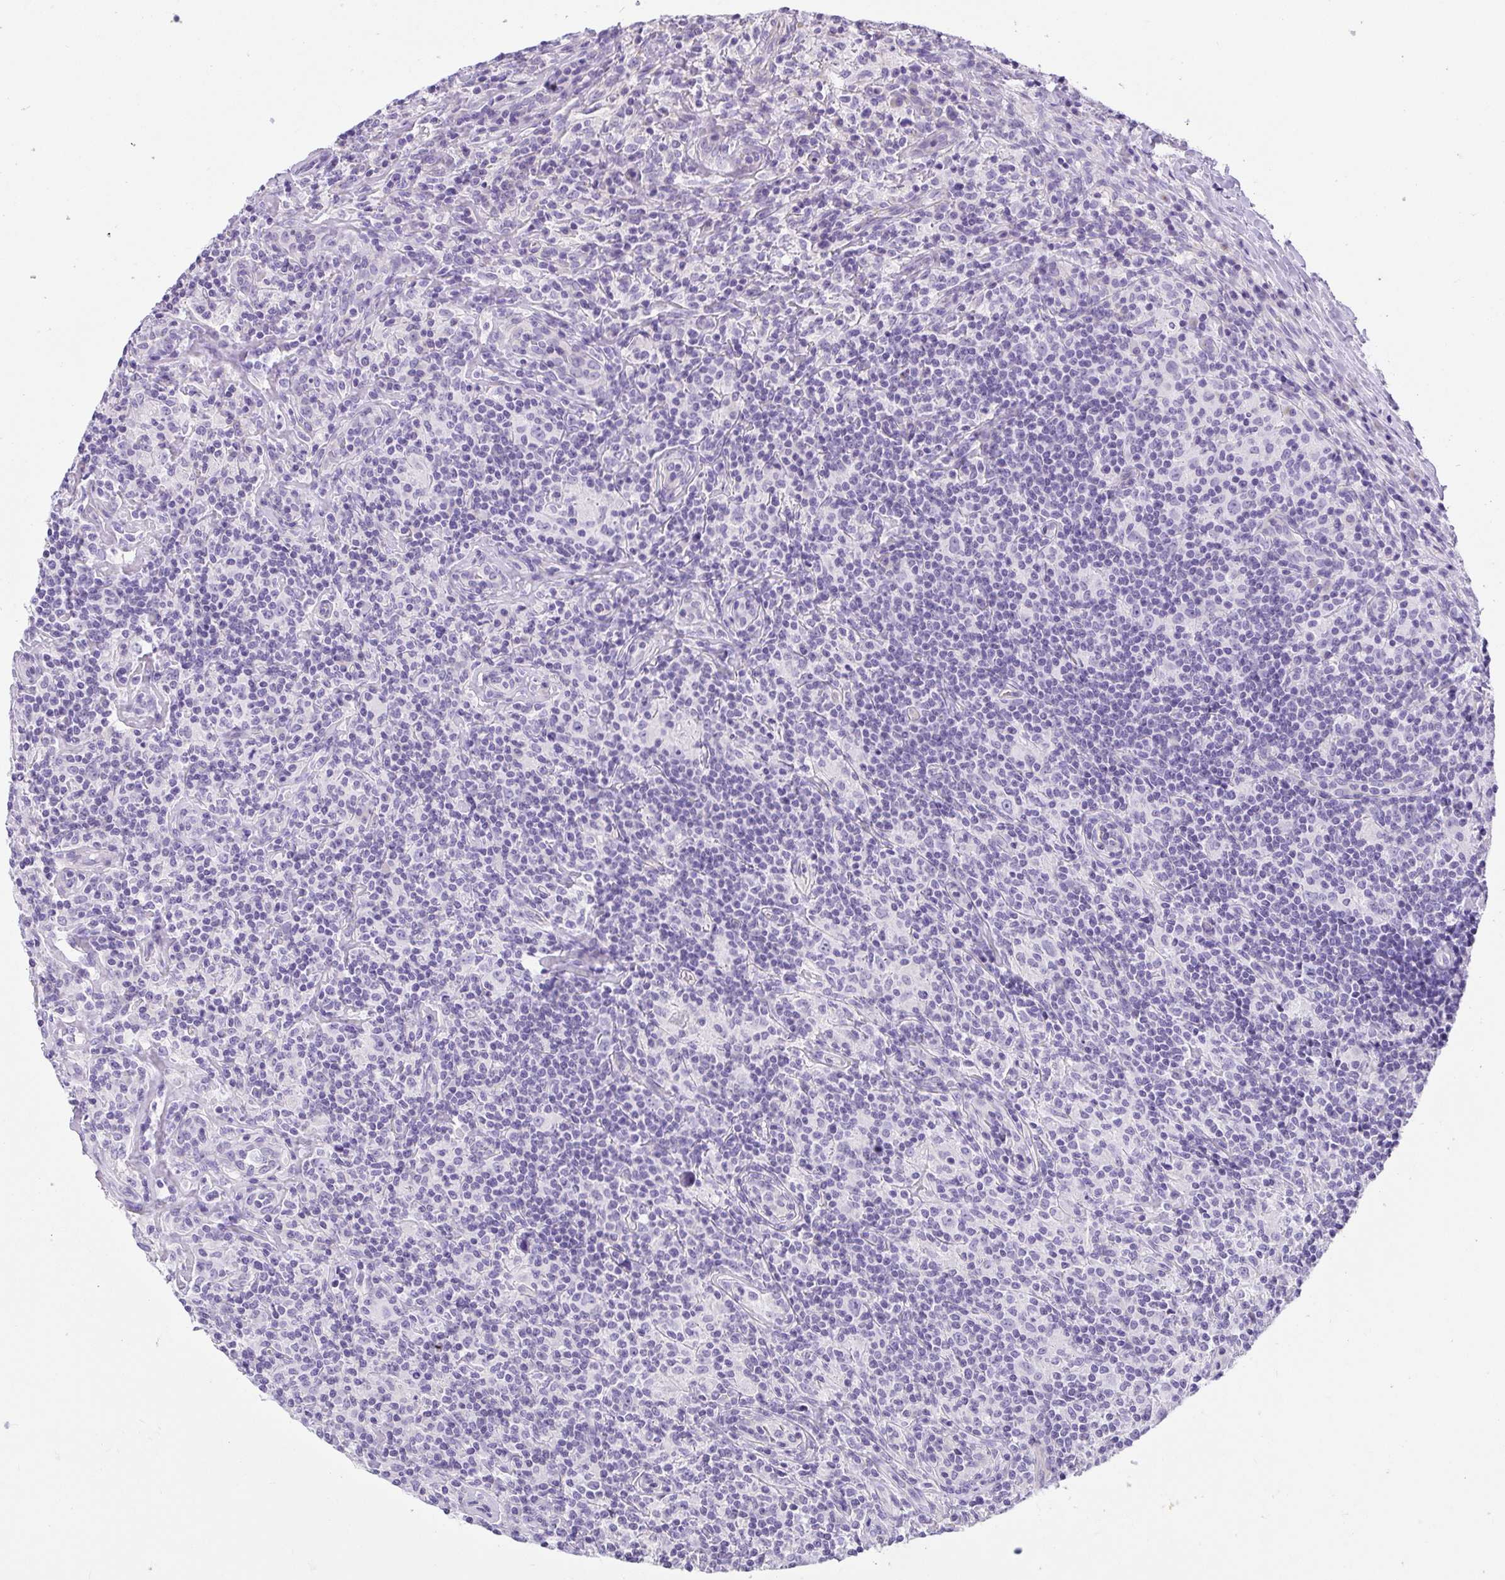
{"staining": {"intensity": "negative", "quantity": "none", "location": "none"}, "tissue": "lymphoma", "cell_type": "Tumor cells", "image_type": "cancer", "snomed": [{"axis": "morphology", "description": "Hodgkin's disease, NOS"}, {"axis": "morphology", "description": "Hodgkin's lymphoma, nodular sclerosis"}, {"axis": "topography", "description": "Lymph node"}], "caption": "The histopathology image displays no staining of tumor cells in lymphoma.", "gene": "PLPPR3", "patient": {"sex": "female", "age": 10}}